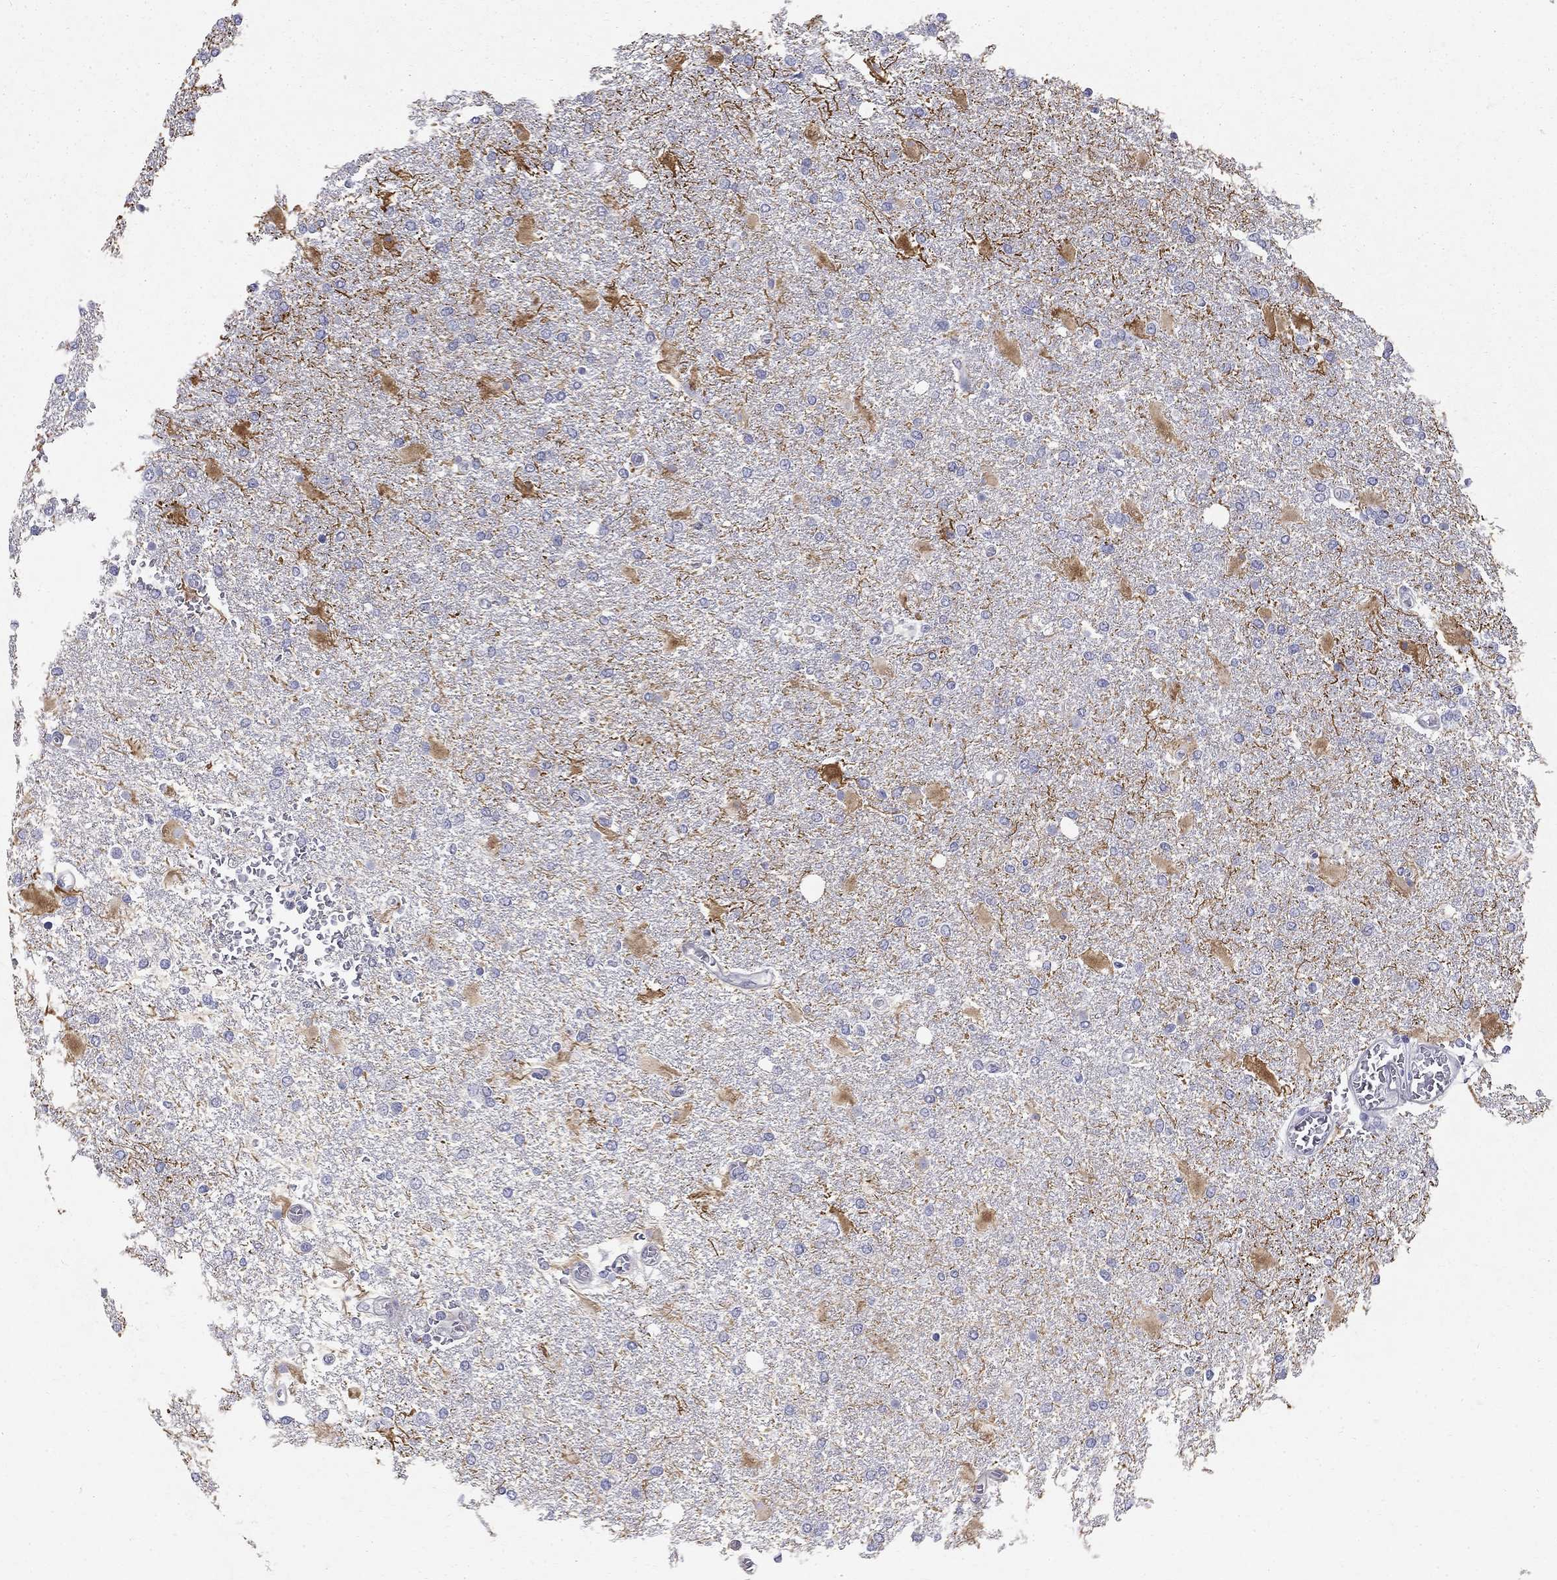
{"staining": {"intensity": "negative", "quantity": "none", "location": "none"}, "tissue": "glioma", "cell_type": "Tumor cells", "image_type": "cancer", "snomed": [{"axis": "morphology", "description": "Glioma, malignant, High grade"}, {"axis": "topography", "description": "Cerebral cortex"}], "caption": "There is no significant expression in tumor cells of glioma.", "gene": "CLIC6", "patient": {"sex": "male", "age": 79}}